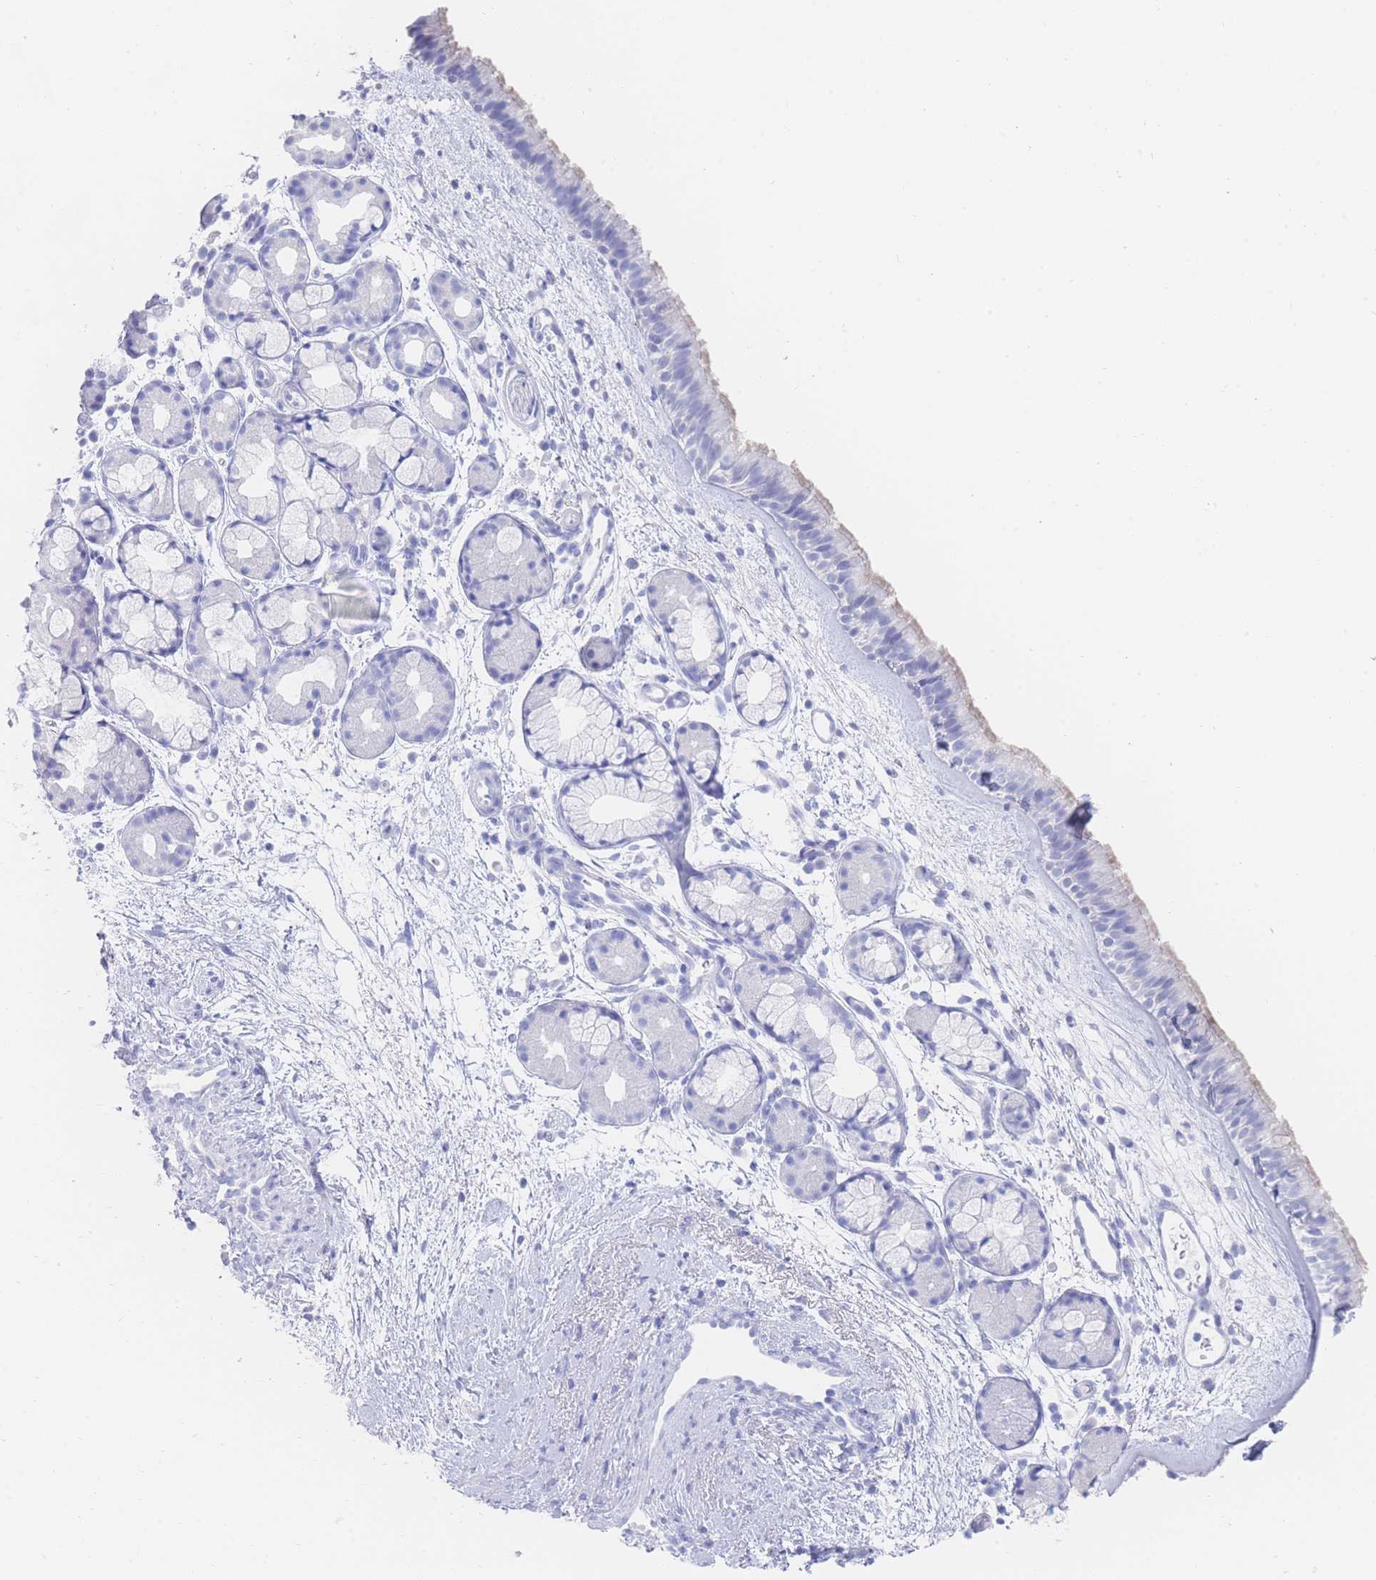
{"staining": {"intensity": "negative", "quantity": "none", "location": "none"}, "tissue": "nasopharynx", "cell_type": "Respiratory epithelial cells", "image_type": "normal", "snomed": [{"axis": "morphology", "description": "Normal tissue, NOS"}, {"axis": "topography", "description": "Nasopharynx"}], "caption": "This is a histopathology image of immunohistochemistry (IHC) staining of benign nasopharynx, which shows no expression in respiratory epithelial cells.", "gene": "LRRC37A2", "patient": {"sex": "female", "age": 81}}